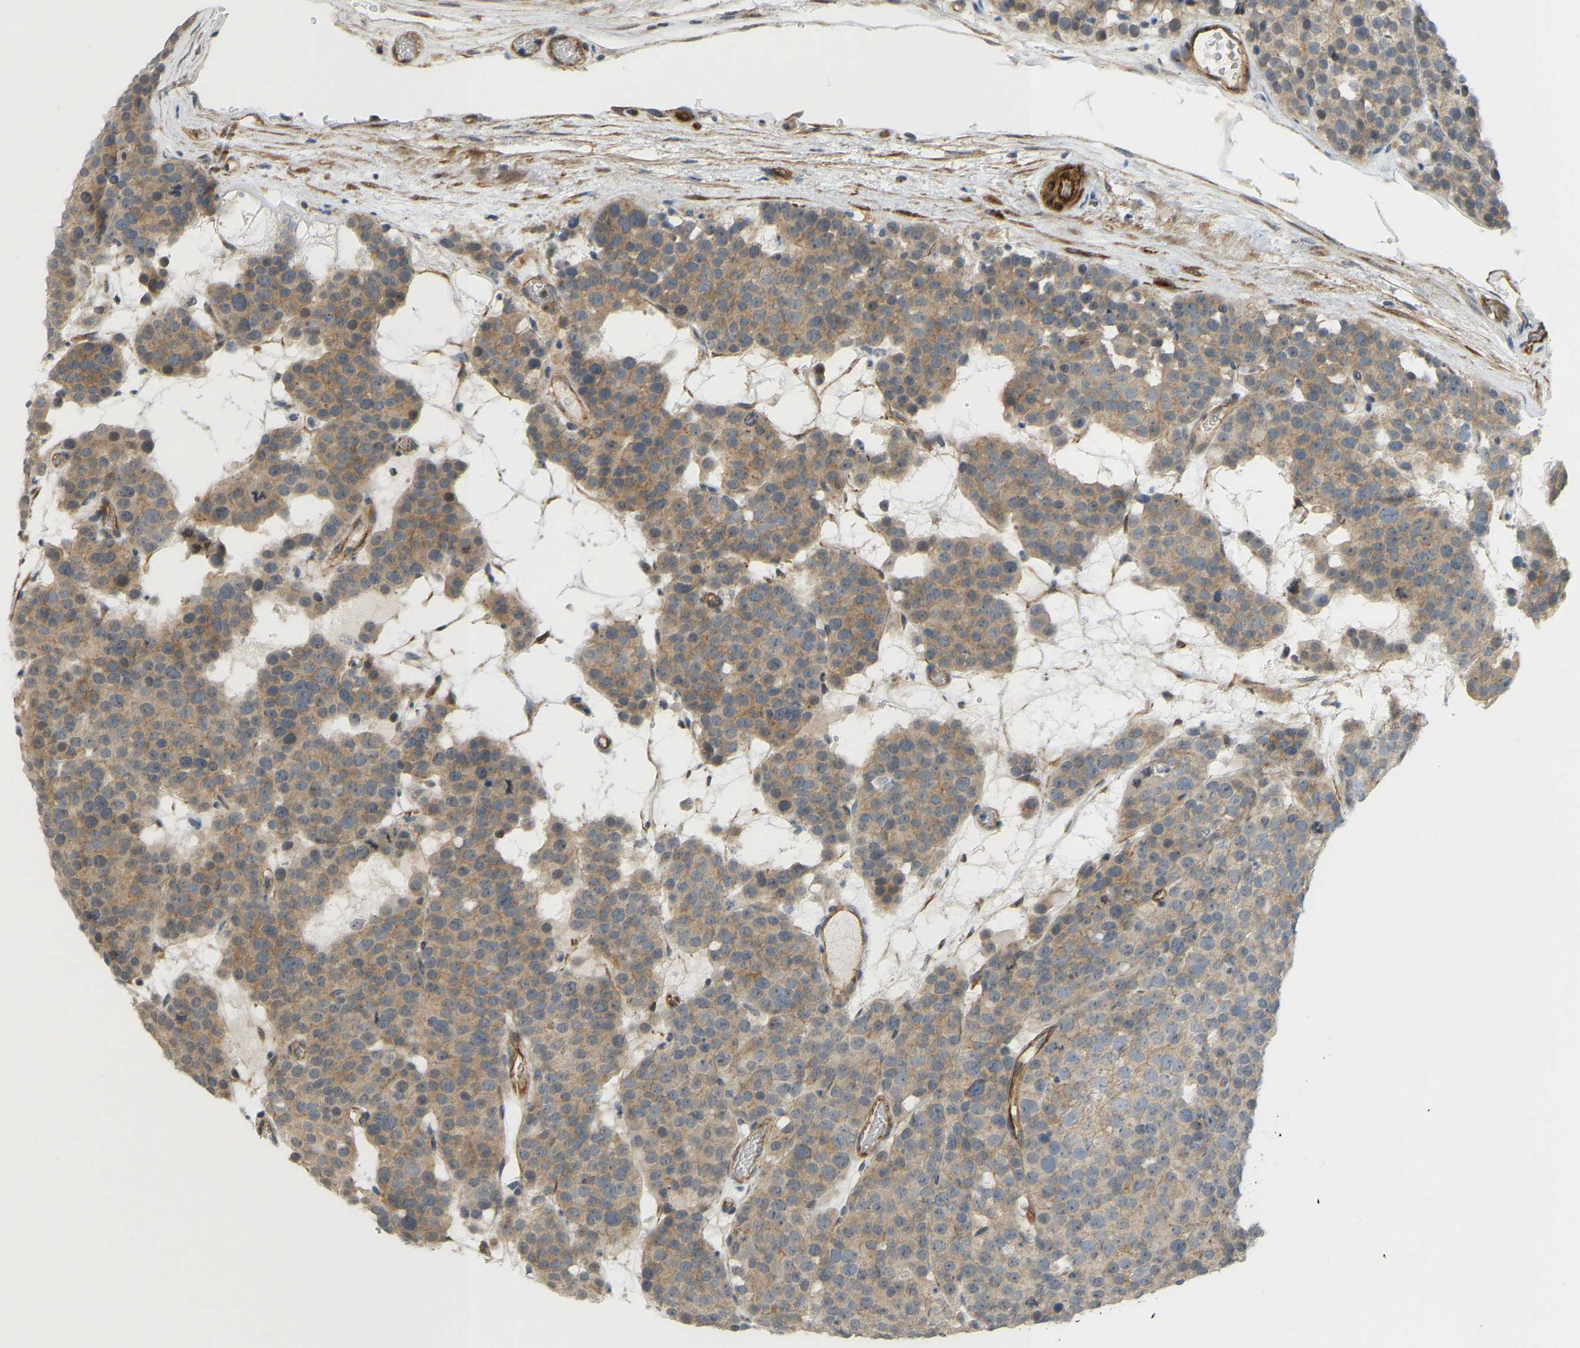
{"staining": {"intensity": "moderate", "quantity": ">75%", "location": "cytoplasmic/membranous"}, "tissue": "testis cancer", "cell_type": "Tumor cells", "image_type": "cancer", "snomed": [{"axis": "morphology", "description": "Seminoma, NOS"}, {"axis": "topography", "description": "Testis"}], "caption": "Immunohistochemical staining of human seminoma (testis) demonstrates moderate cytoplasmic/membranous protein positivity in about >75% of tumor cells.", "gene": "KIAA1671", "patient": {"sex": "male", "age": 71}}